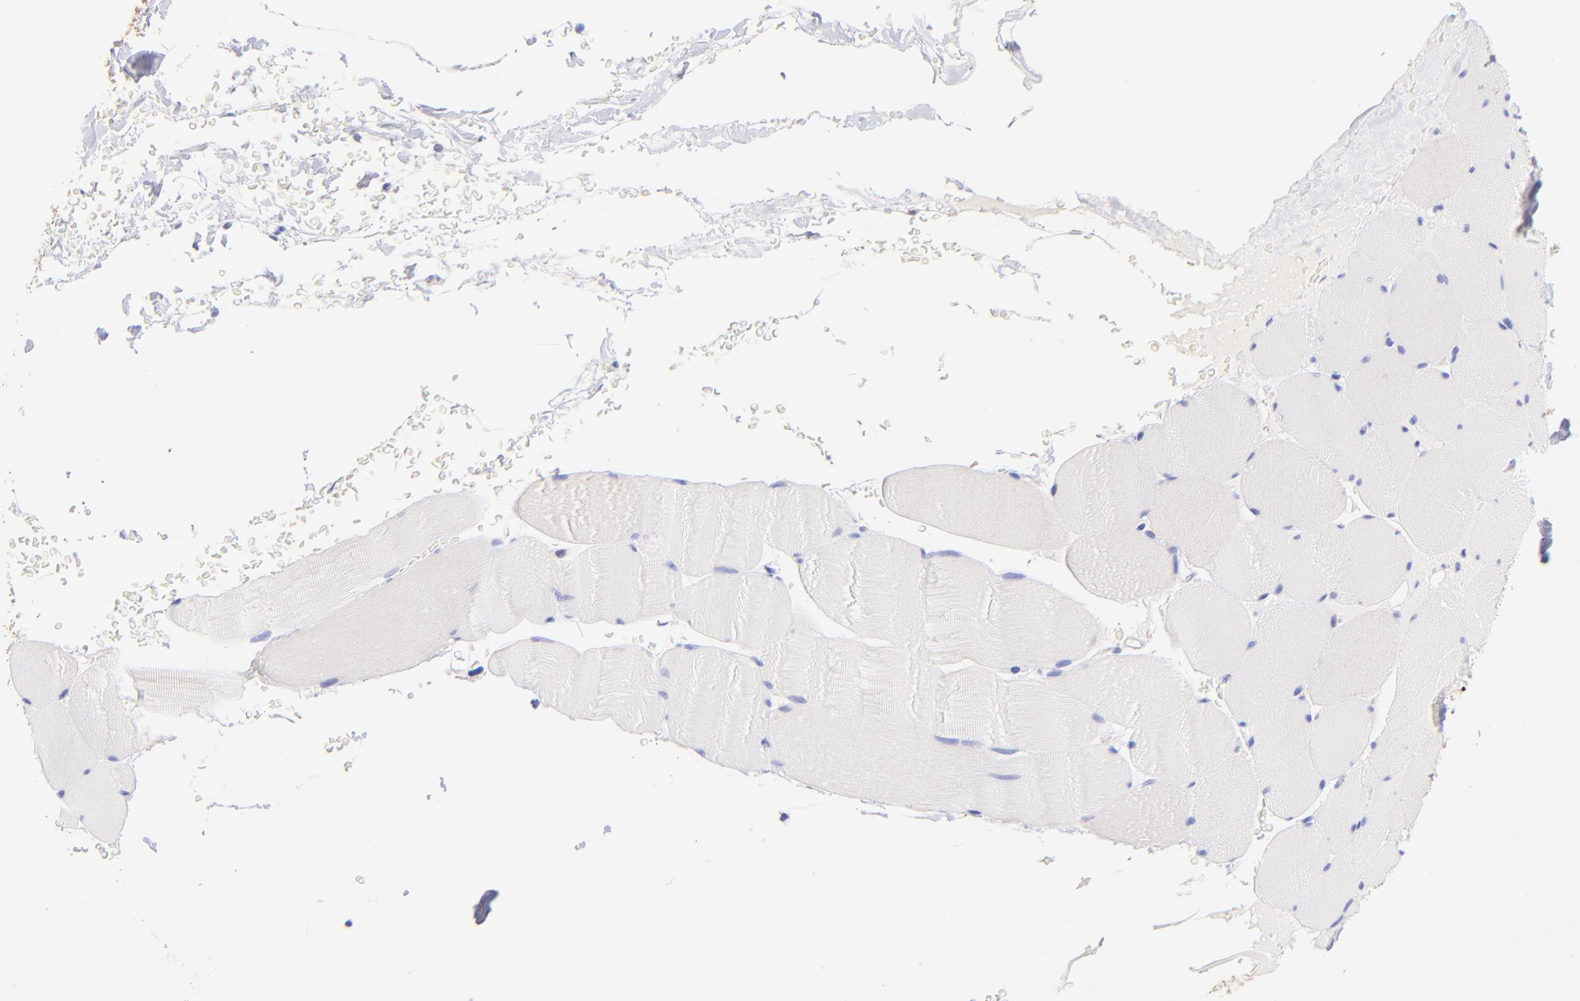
{"staining": {"intensity": "negative", "quantity": "none", "location": "none"}, "tissue": "skeletal muscle", "cell_type": "Myocytes", "image_type": "normal", "snomed": [{"axis": "morphology", "description": "Normal tissue, NOS"}, {"axis": "topography", "description": "Skeletal muscle"}], "caption": "The immunohistochemistry (IHC) histopathology image has no significant staining in myocytes of skeletal muscle. The staining was performed using DAB to visualize the protein expression in brown, while the nuclei were stained in blue with hematoxylin (Magnification: 20x).", "gene": "RAB3B", "patient": {"sex": "male", "age": 62}}